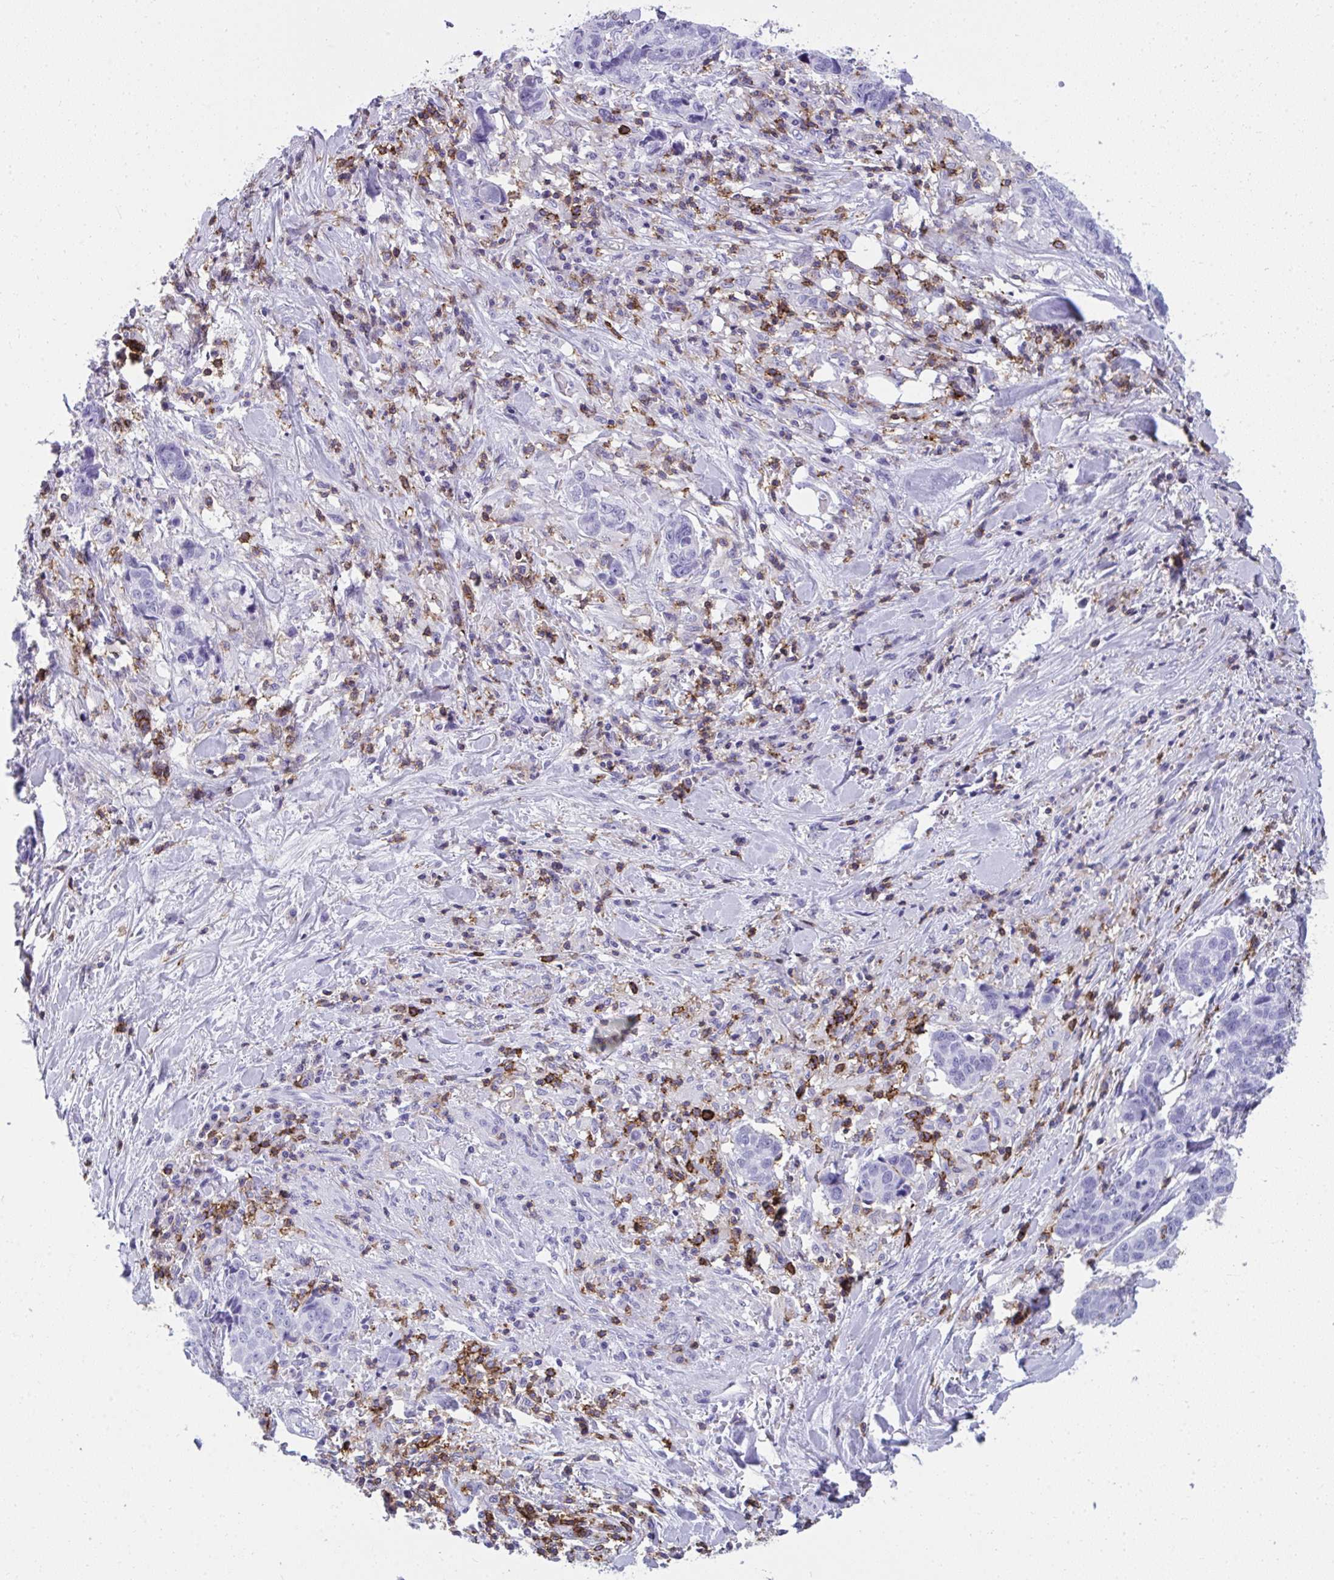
{"staining": {"intensity": "negative", "quantity": "none", "location": "none"}, "tissue": "lung cancer", "cell_type": "Tumor cells", "image_type": "cancer", "snomed": [{"axis": "morphology", "description": "Squamous cell carcinoma, NOS"}, {"axis": "topography", "description": "Lymph node"}, {"axis": "topography", "description": "Lung"}], "caption": "The image exhibits no significant expression in tumor cells of lung cancer (squamous cell carcinoma).", "gene": "SPN", "patient": {"sex": "male", "age": 61}}